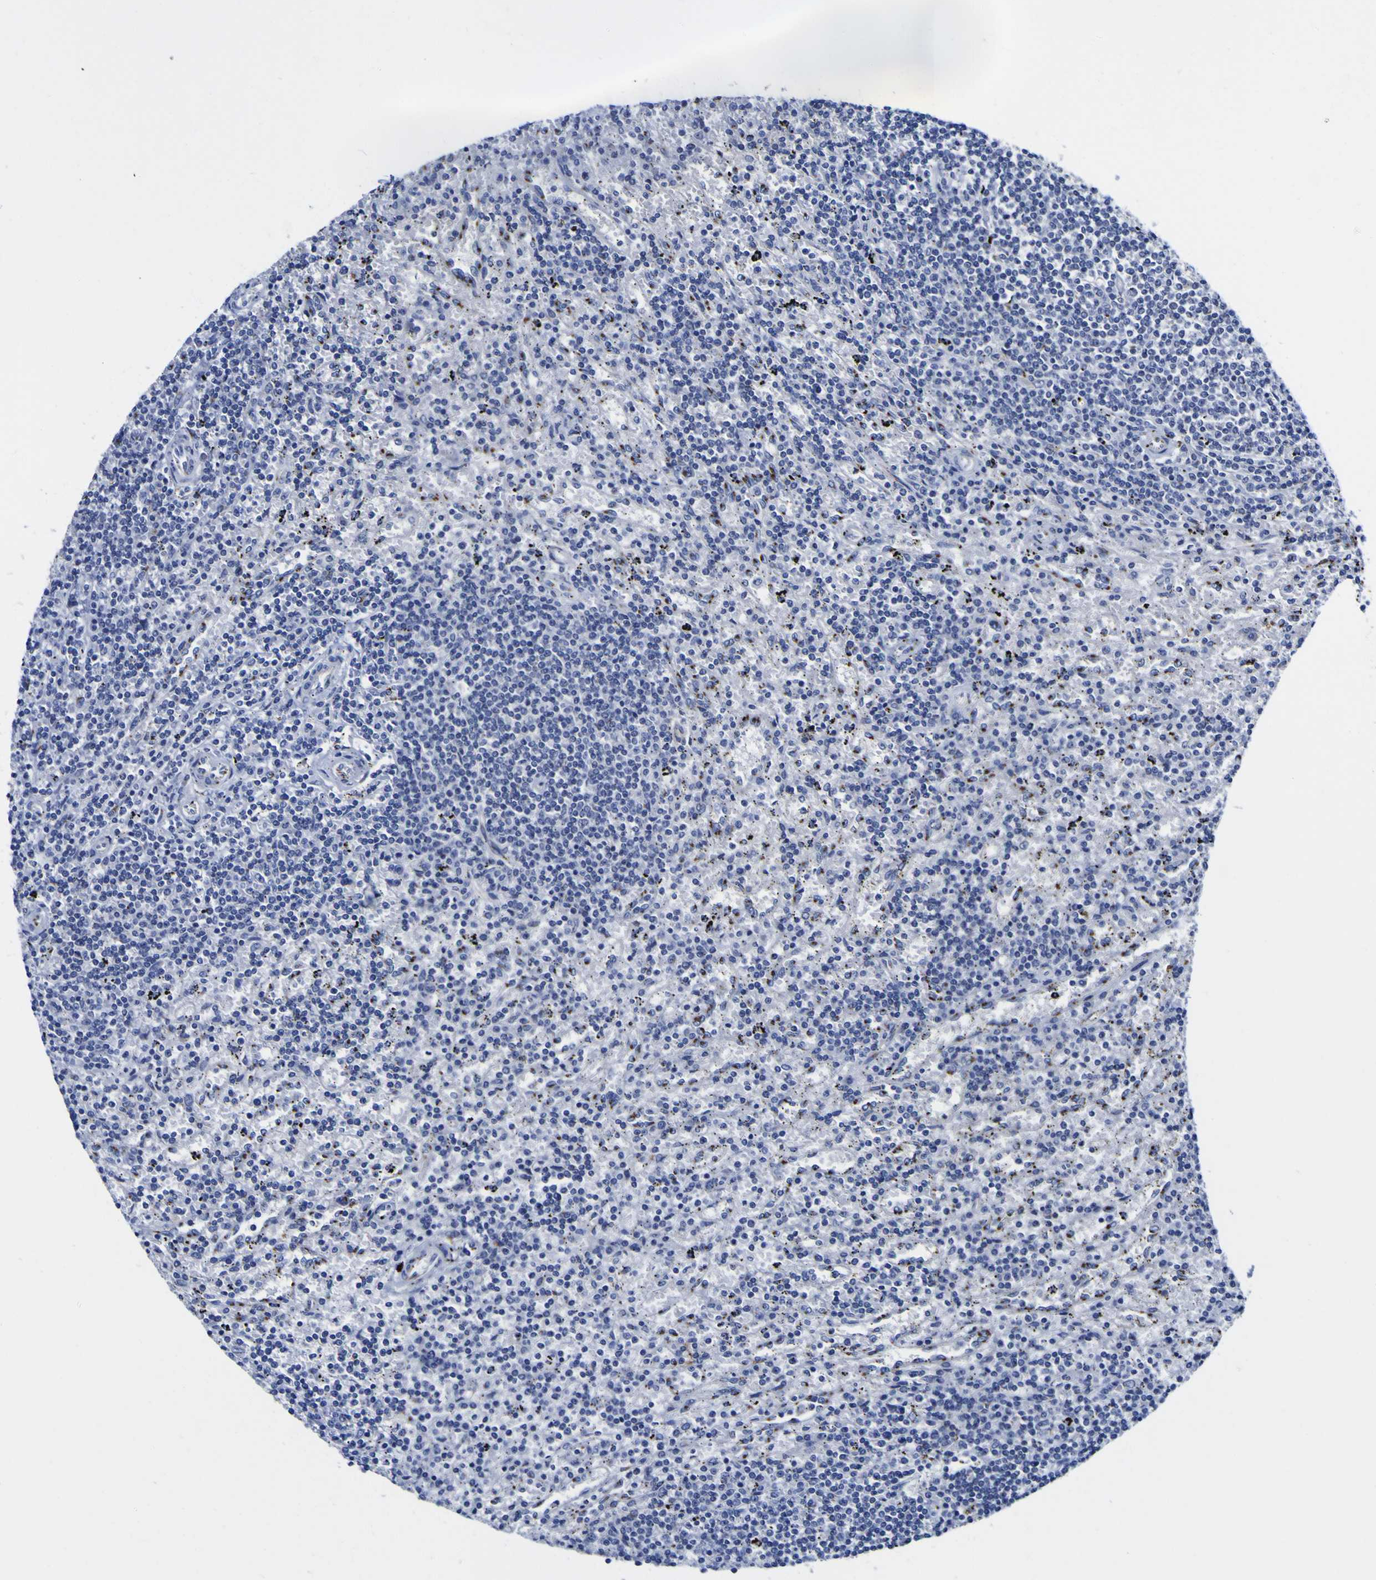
{"staining": {"intensity": "negative", "quantity": "none", "location": "none"}, "tissue": "lymphoma", "cell_type": "Tumor cells", "image_type": "cancer", "snomed": [{"axis": "morphology", "description": "Malignant lymphoma, non-Hodgkin's type, Low grade"}, {"axis": "topography", "description": "Spleen"}], "caption": "DAB (3,3'-diaminobenzidine) immunohistochemical staining of human lymphoma displays no significant expression in tumor cells. (Stains: DAB IHC with hematoxylin counter stain, Microscopy: brightfield microscopy at high magnification).", "gene": "GOLM1", "patient": {"sex": "male", "age": 76}}